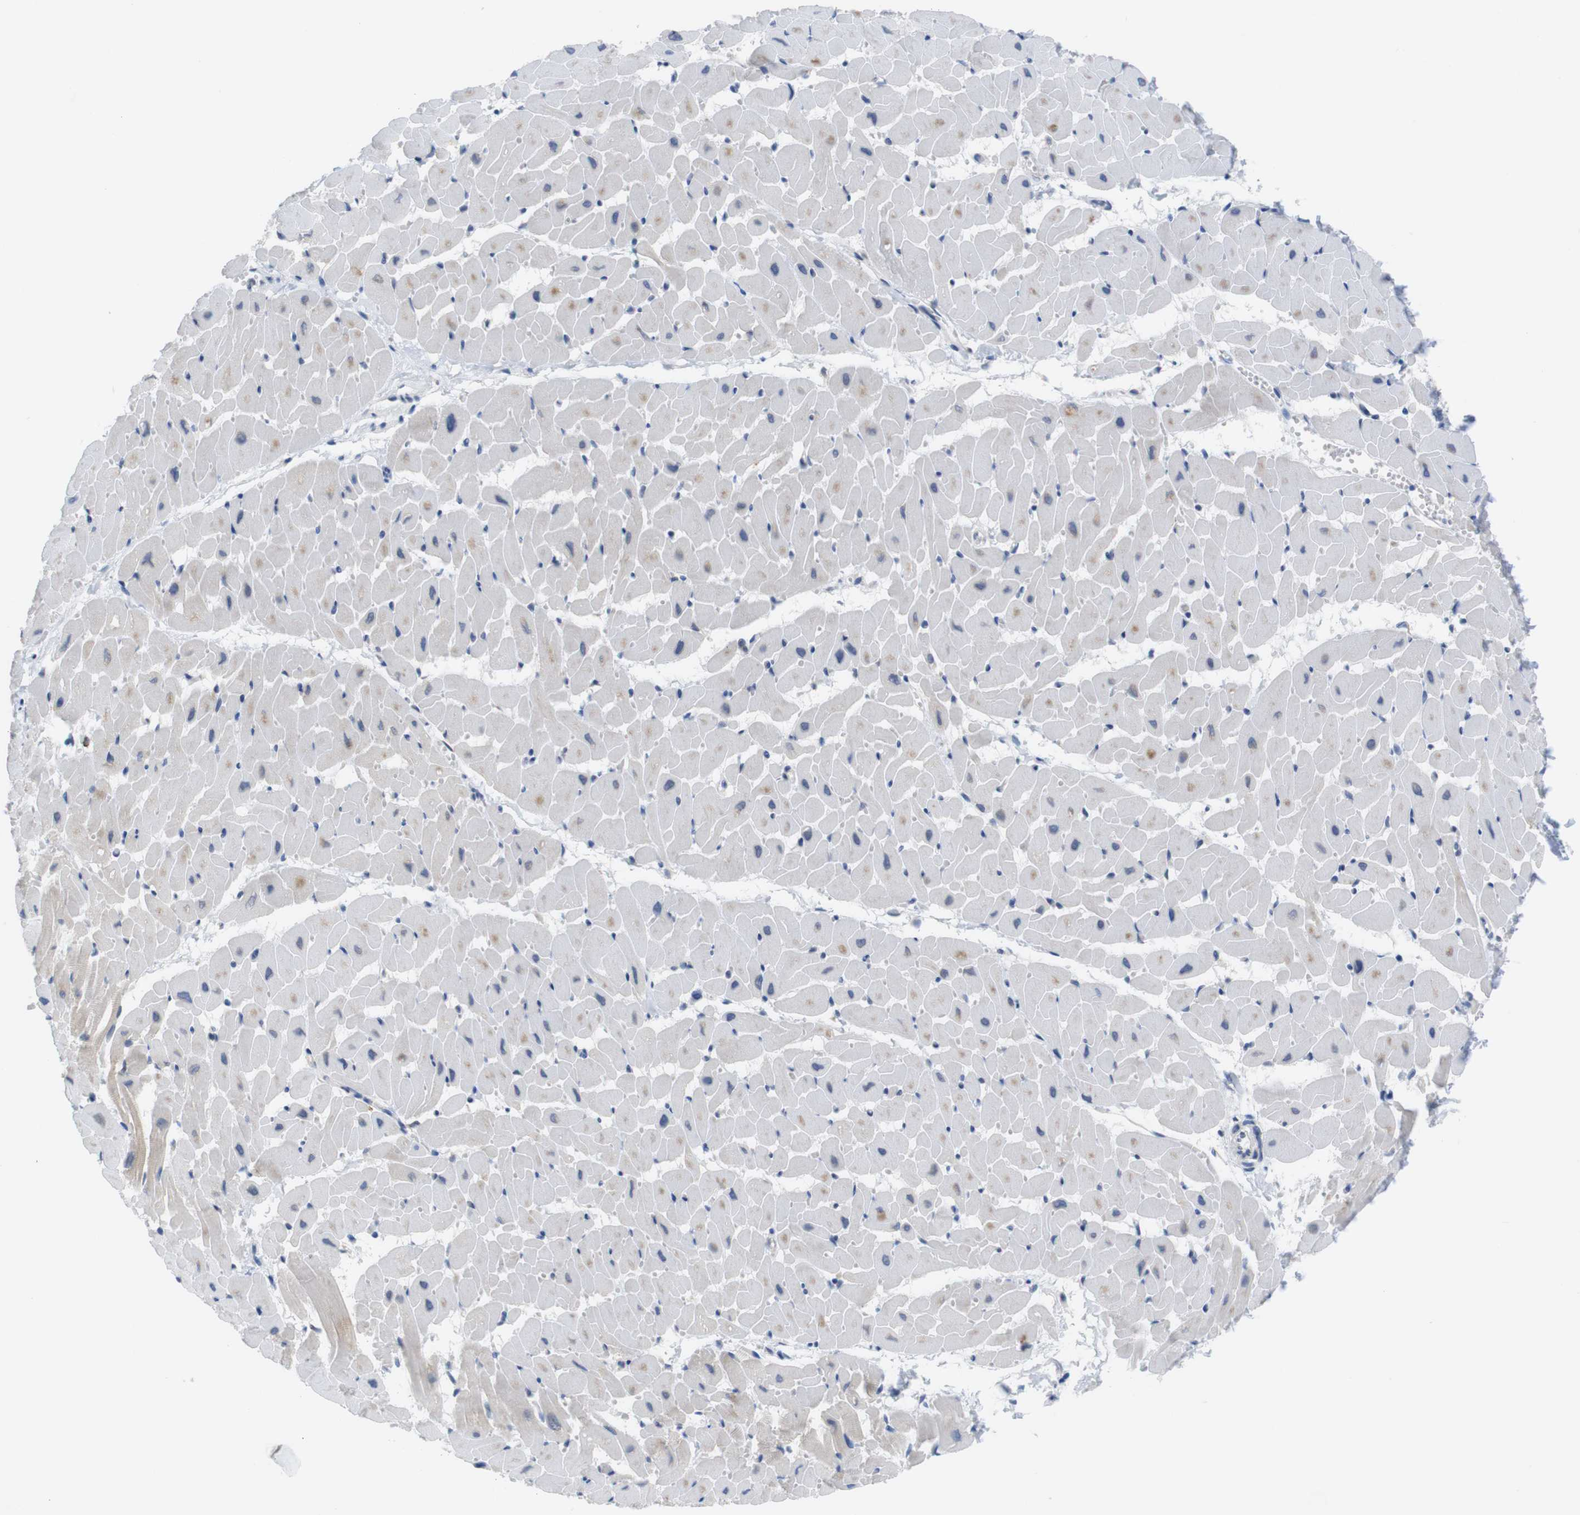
{"staining": {"intensity": "weak", "quantity": "<25%", "location": "cytoplasmic/membranous"}, "tissue": "heart muscle", "cell_type": "Cardiomyocytes", "image_type": "normal", "snomed": [{"axis": "morphology", "description": "Normal tissue, NOS"}, {"axis": "topography", "description": "Heart"}], "caption": "Immunohistochemical staining of unremarkable human heart muscle demonstrates no significant staining in cardiomyocytes.", "gene": "ERGIC3", "patient": {"sex": "female", "age": 19}}